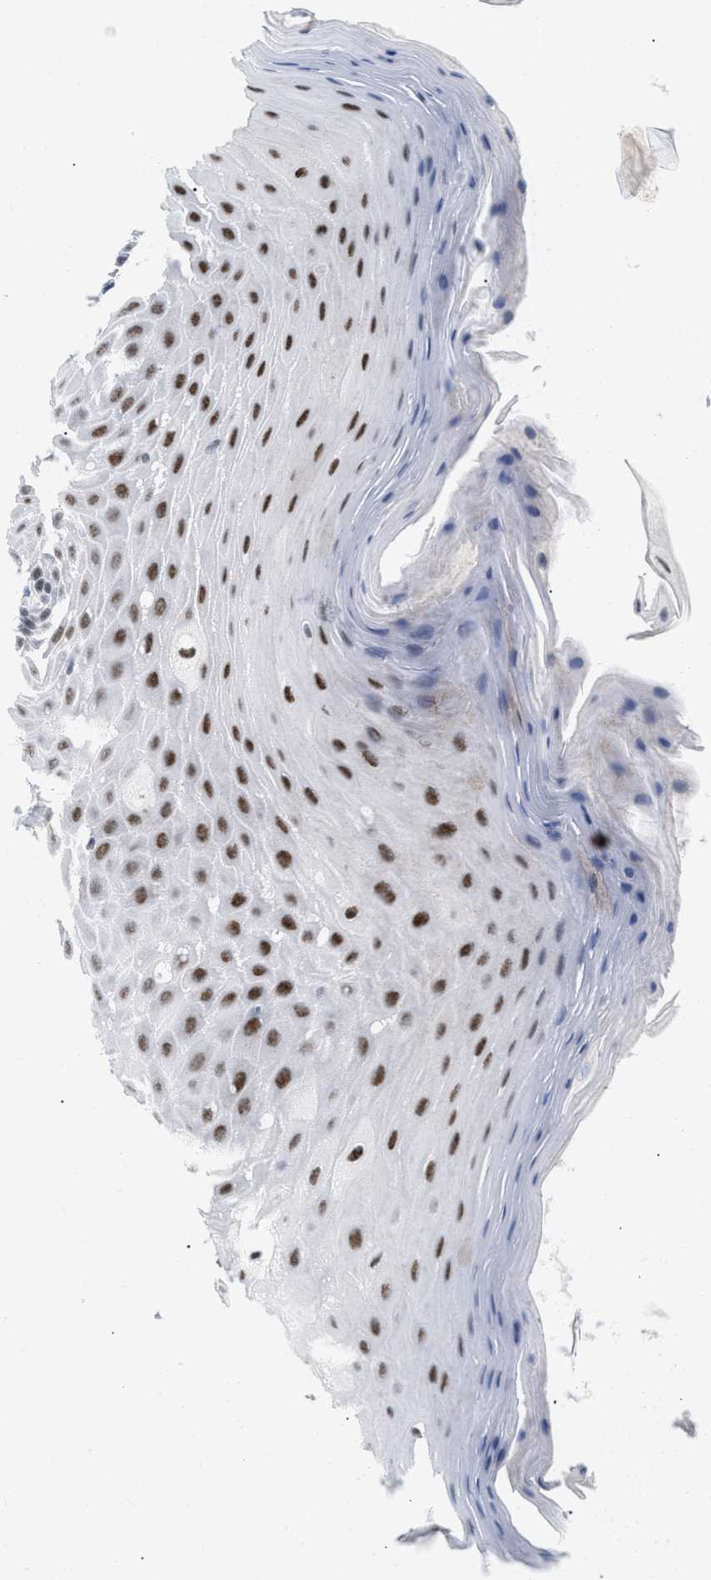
{"staining": {"intensity": "strong", "quantity": "25%-75%", "location": "nuclear"}, "tissue": "oral mucosa", "cell_type": "Squamous epithelial cells", "image_type": "normal", "snomed": [{"axis": "morphology", "description": "Normal tissue, NOS"}, {"axis": "morphology", "description": "Squamous cell carcinoma, NOS"}, {"axis": "topography", "description": "Skeletal muscle"}, {"axis": "topography", "description": "Adipose tissue"}, {"axis": "topography", "description": "Vascular tissue"}, {"axis": "topography", "description": "Oral tissue"}, {"axis": "topography", "description": "Peripheral nerve tissue"}, {"axis": "topography", "description": "Head-Neck"}], "caption": "This image reveals normal oral mucosa stained with IHC to label a protein in brown. The nuclear of squamous epithelial cells show strong positivity for the protein. Nuclei are counter-stained blue.", "gene": "PPARD", "patient": {"sex": "male", "age": 71}}